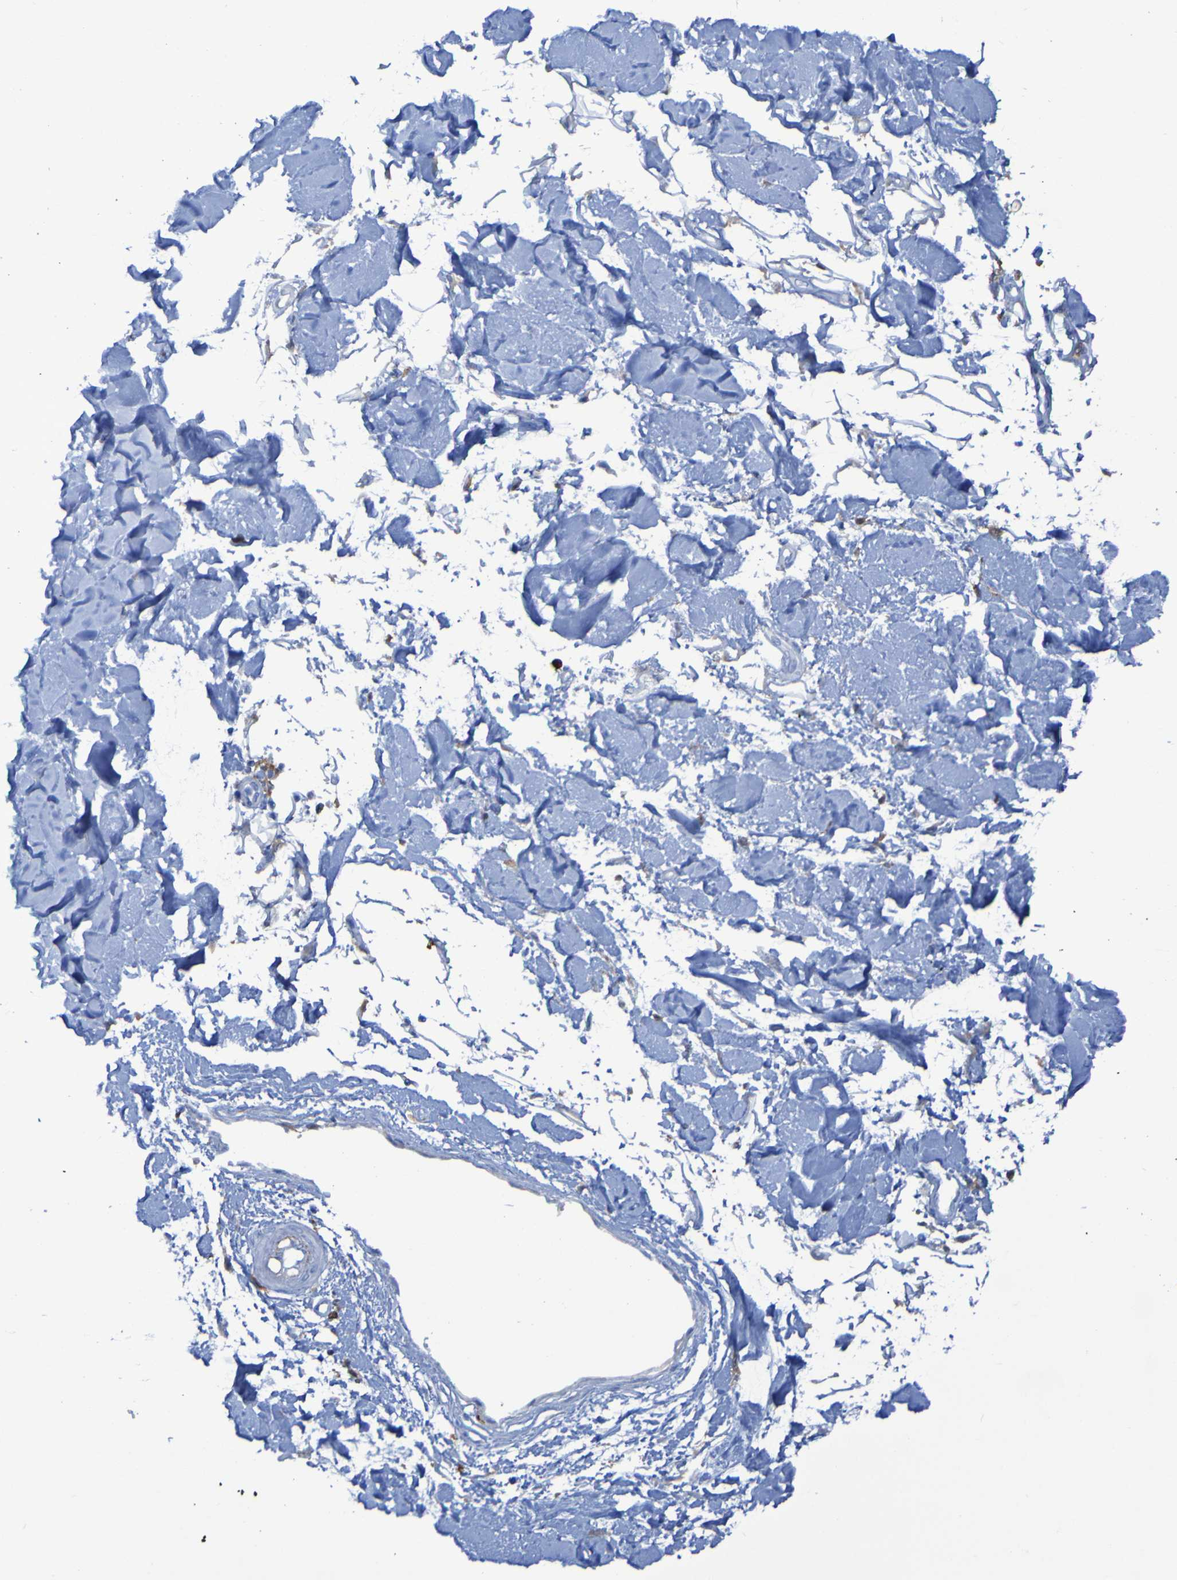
{"staining": {"intensity": "negative", "quantity": "none", "location": "none"}, "tissue": "adipose tissue", "cell_type": "Adipocytes", "image_type": "normal", "snomed": [{"axis": "morphology", "description": "Squamous cell carcinoma, NOS"}, {"axis": "topography", "description": "Skin"}], "caption": "This is an IHC photomicrograph of benign human adipose tissue. There is no staining in adipocytes.", "gene": "MPPE1", "patient": {"sex": "male", "age": 83}}